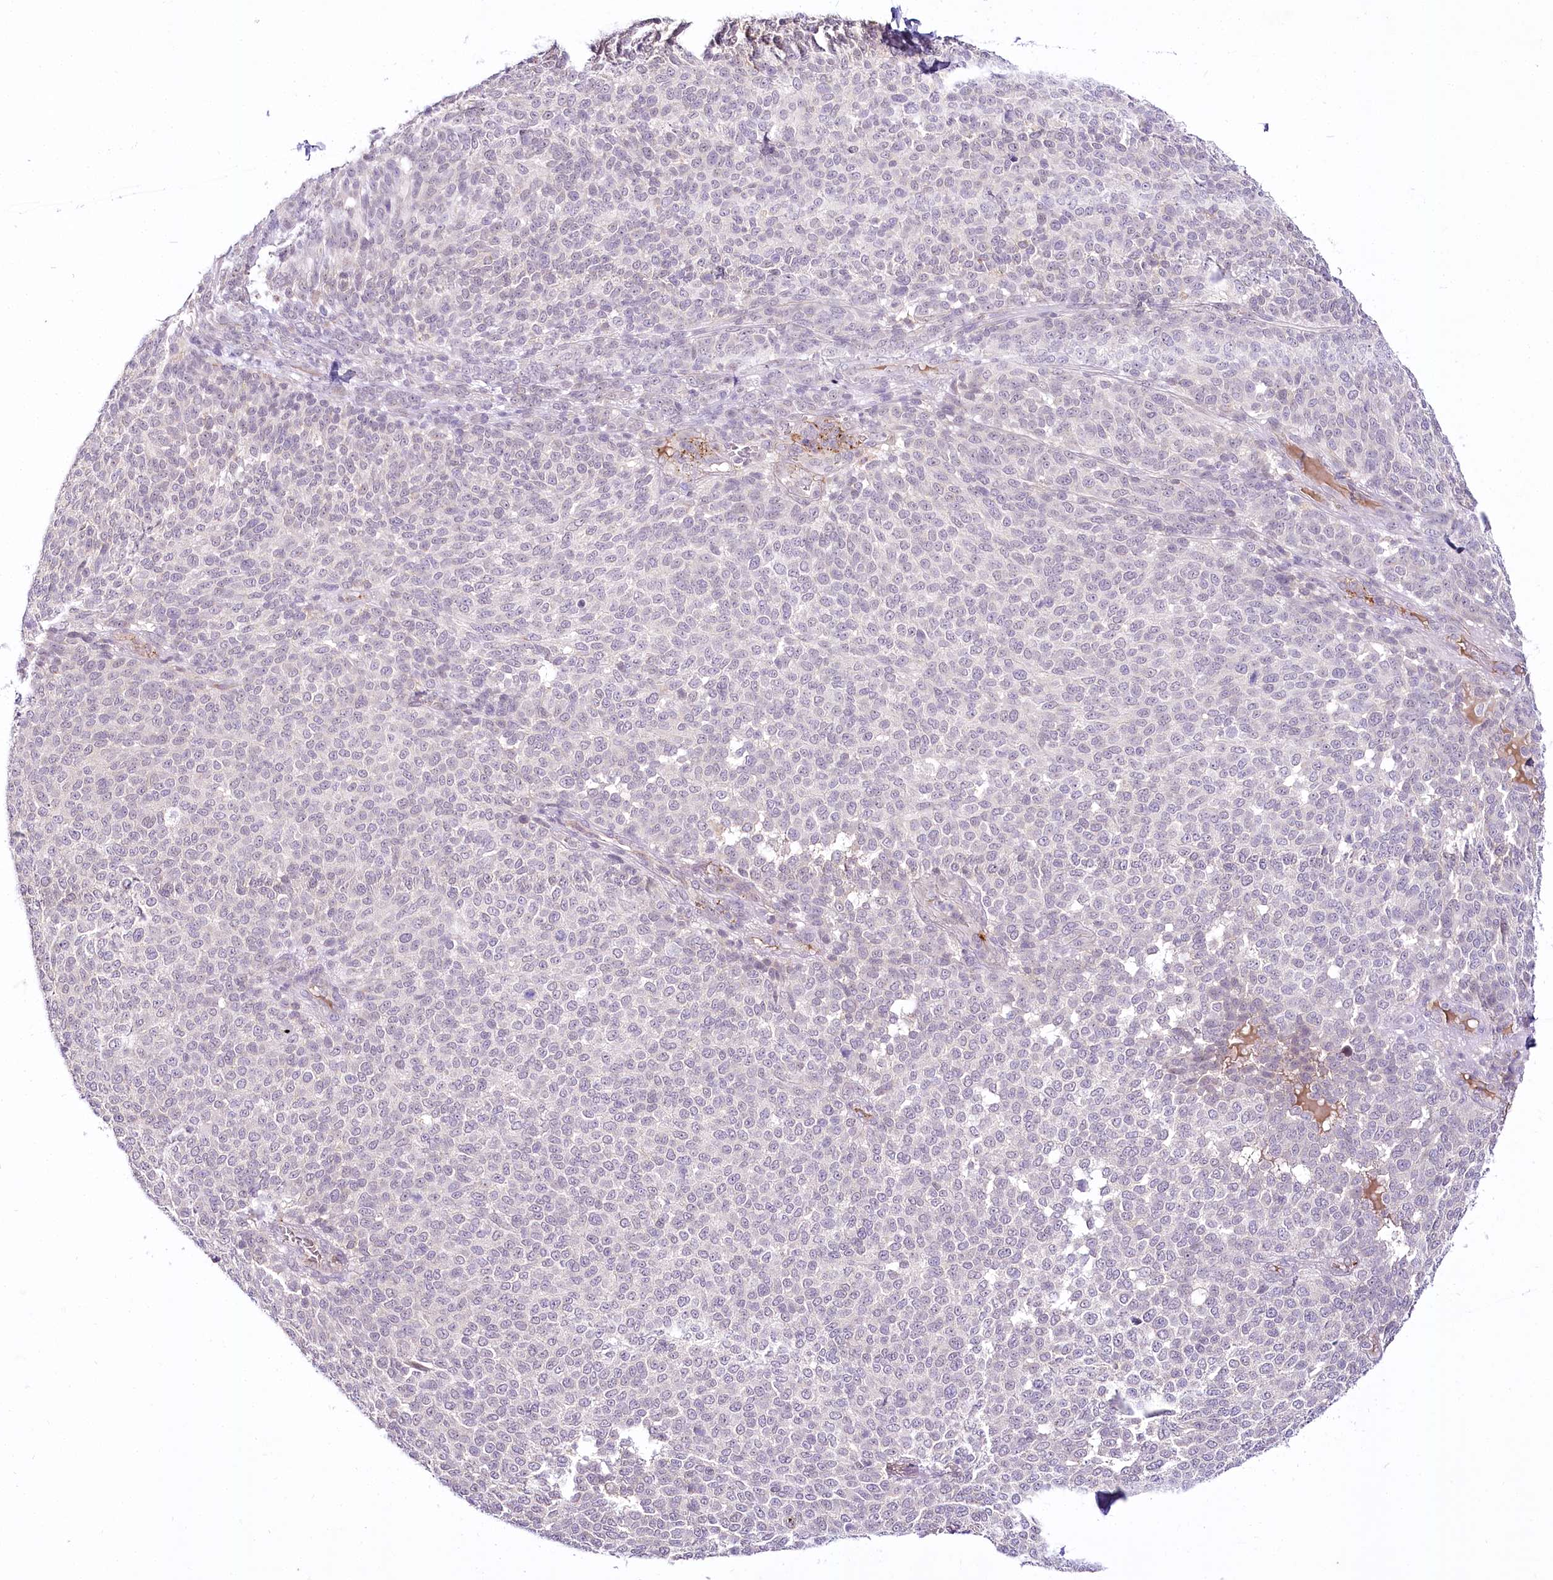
{"staining": {"intensity": "negative", "quantity": "none", "location": "none"}, "tissue": "melanoma", "cell_type": "Tumor cells", "image_type": "cancer", "snomed": [{"axis": "morphology", "description": "Malignant melanoma, NOS"}, {"axis": "topography", "description": "Skin"}], "caption": "A micrograph of human malignant melanoma is negative for staining in tumor cells.", "gene": "VWA5A", "patient": {"sex": "male", "age": 49}}